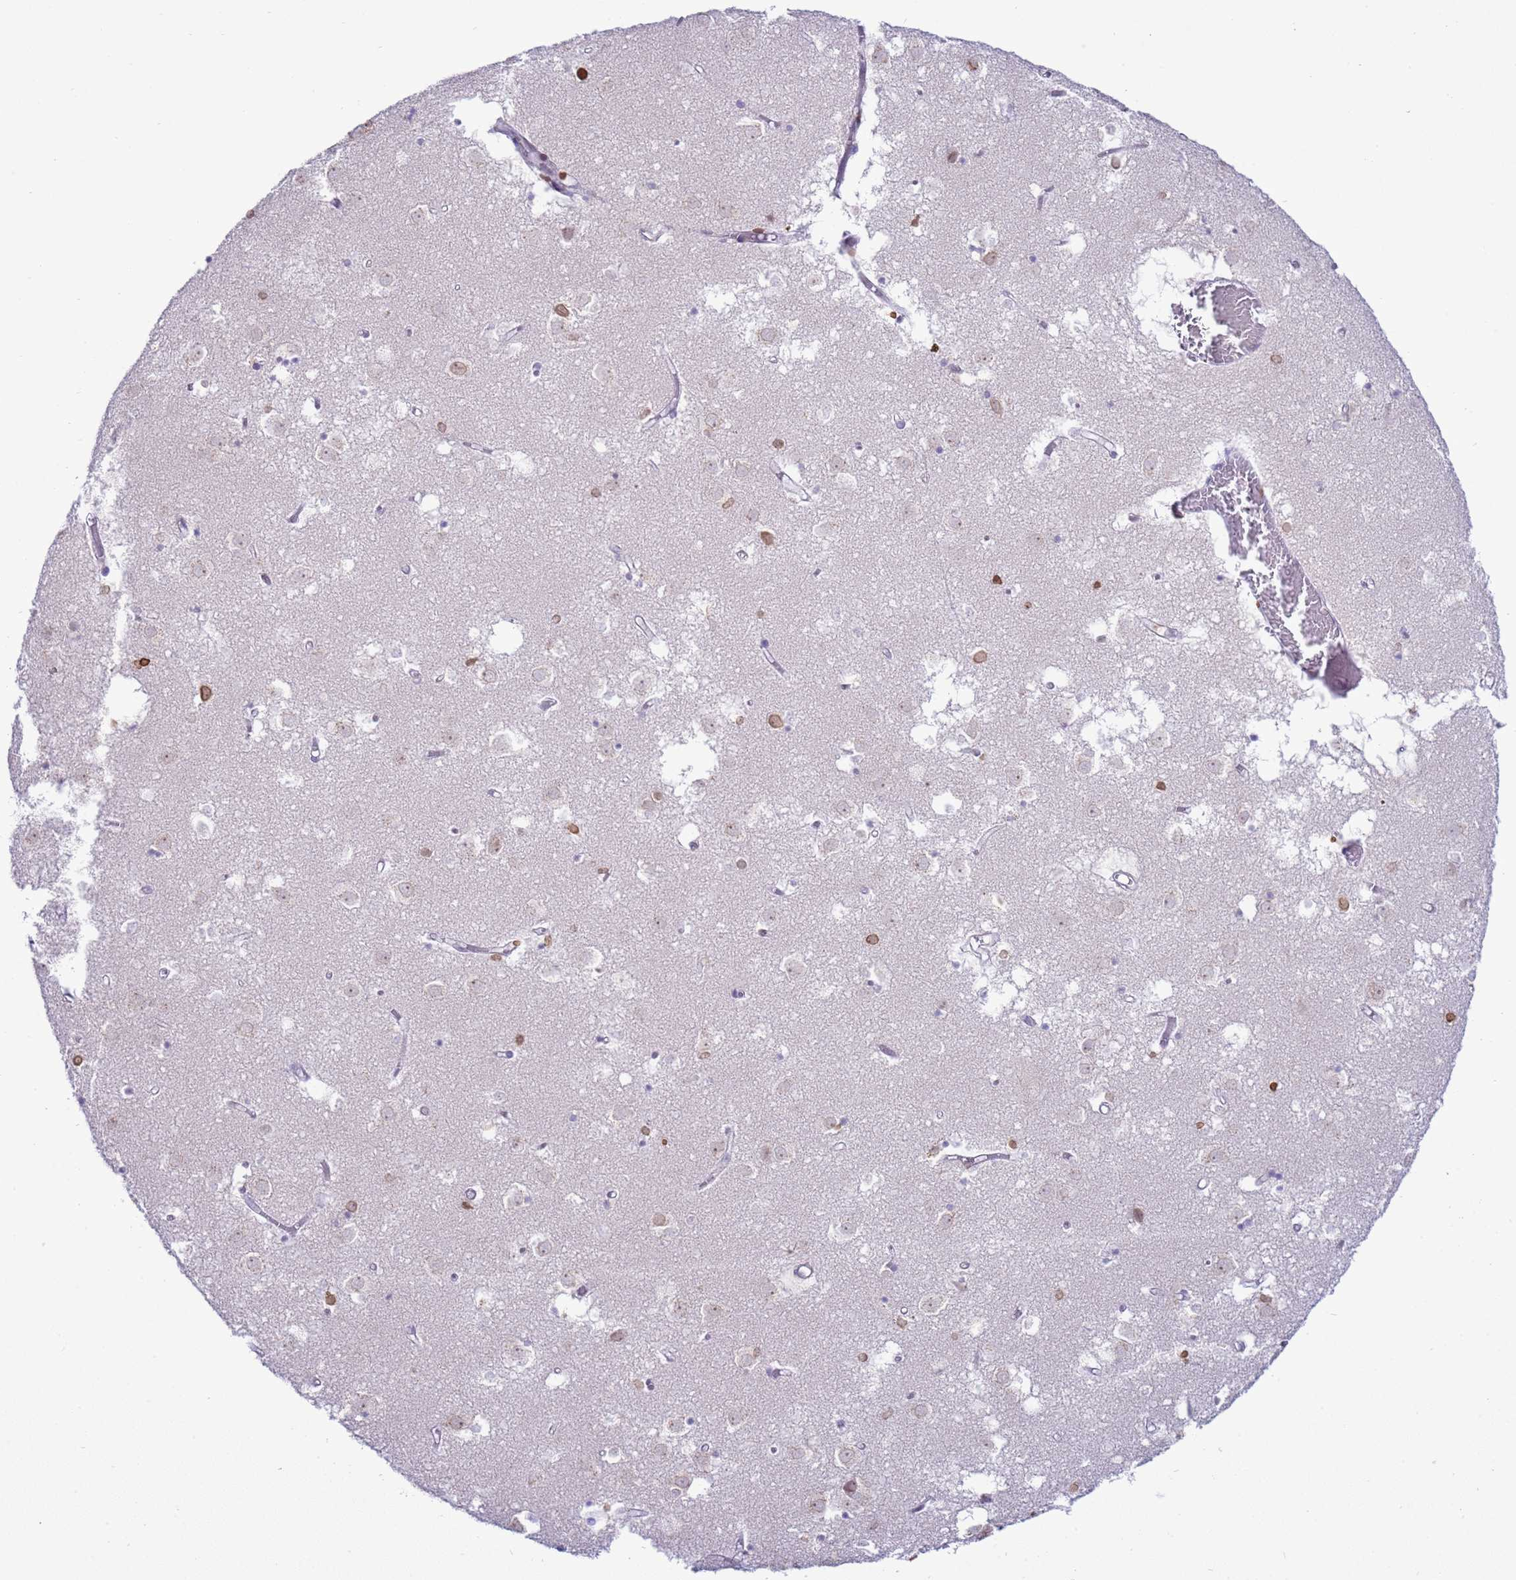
{"staining": {"intensity": "moderate", "quantity": "<25%", "location": "cytoplasmic/membranous,nuclear"}, "tissue": "caudate", "cell_type": "Glial cells", "image_type": "normal", "snomed": [{"axis": "morphology", "description": "Normal tissue, NOS"}, {"axis": "topography", "description": "Lateral ventricle wall"}], "caption": "A low amount of moderate cytoplasmic/membranous,nuclear staining is seen in about <25% of glial cells in normal caudate. Ihc stains the protein of interest in brown and the nuclei are stained blue.", "gene": "DHX37", "patient": {"sex": "male", "age": 70}}